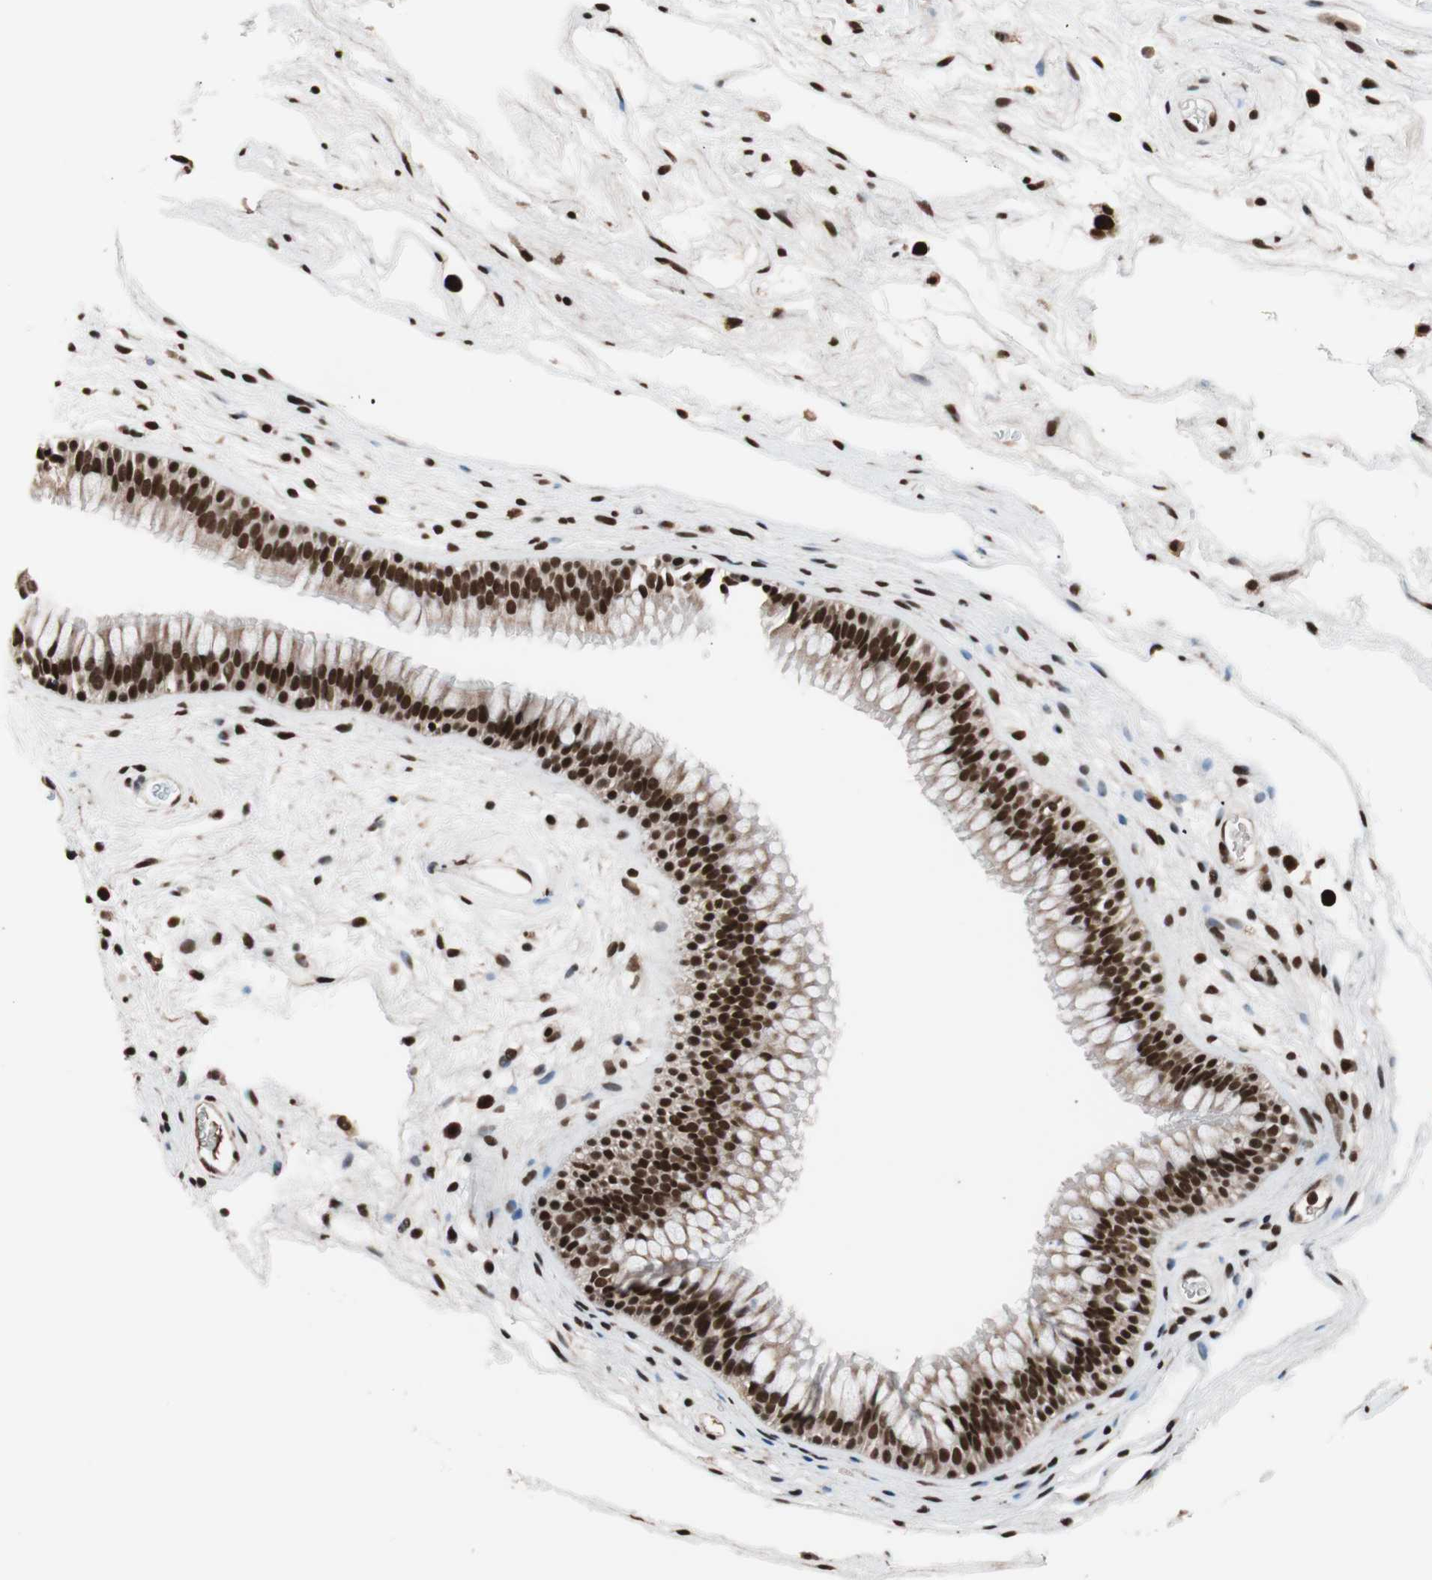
{"staining": {"intensity": "strong", "quantity": ">75%", "location": "nuclear"}, "tissue": "nasopharynx", "cell_type": "Respiratory epithelial cells", "image_type": "normal", "snomed": [{"axis": "morphology", "description": "Normal tissue, NOS"}, {"axis": "morphology", "description": "Inflammation, NOS"}, {"axis": "topography", "description": "Nasopharynx"}], "caption": "Immunohistochemistry (IHC) of unremarkable nasopharynx shows high levels of strong nuclear expression in about >75% of respiratory epithelial cells. (IHC, brightfield microscopy, high magnification).", "gene": "CHAMP1", "patient": {"sex": "male", "age": 48}}